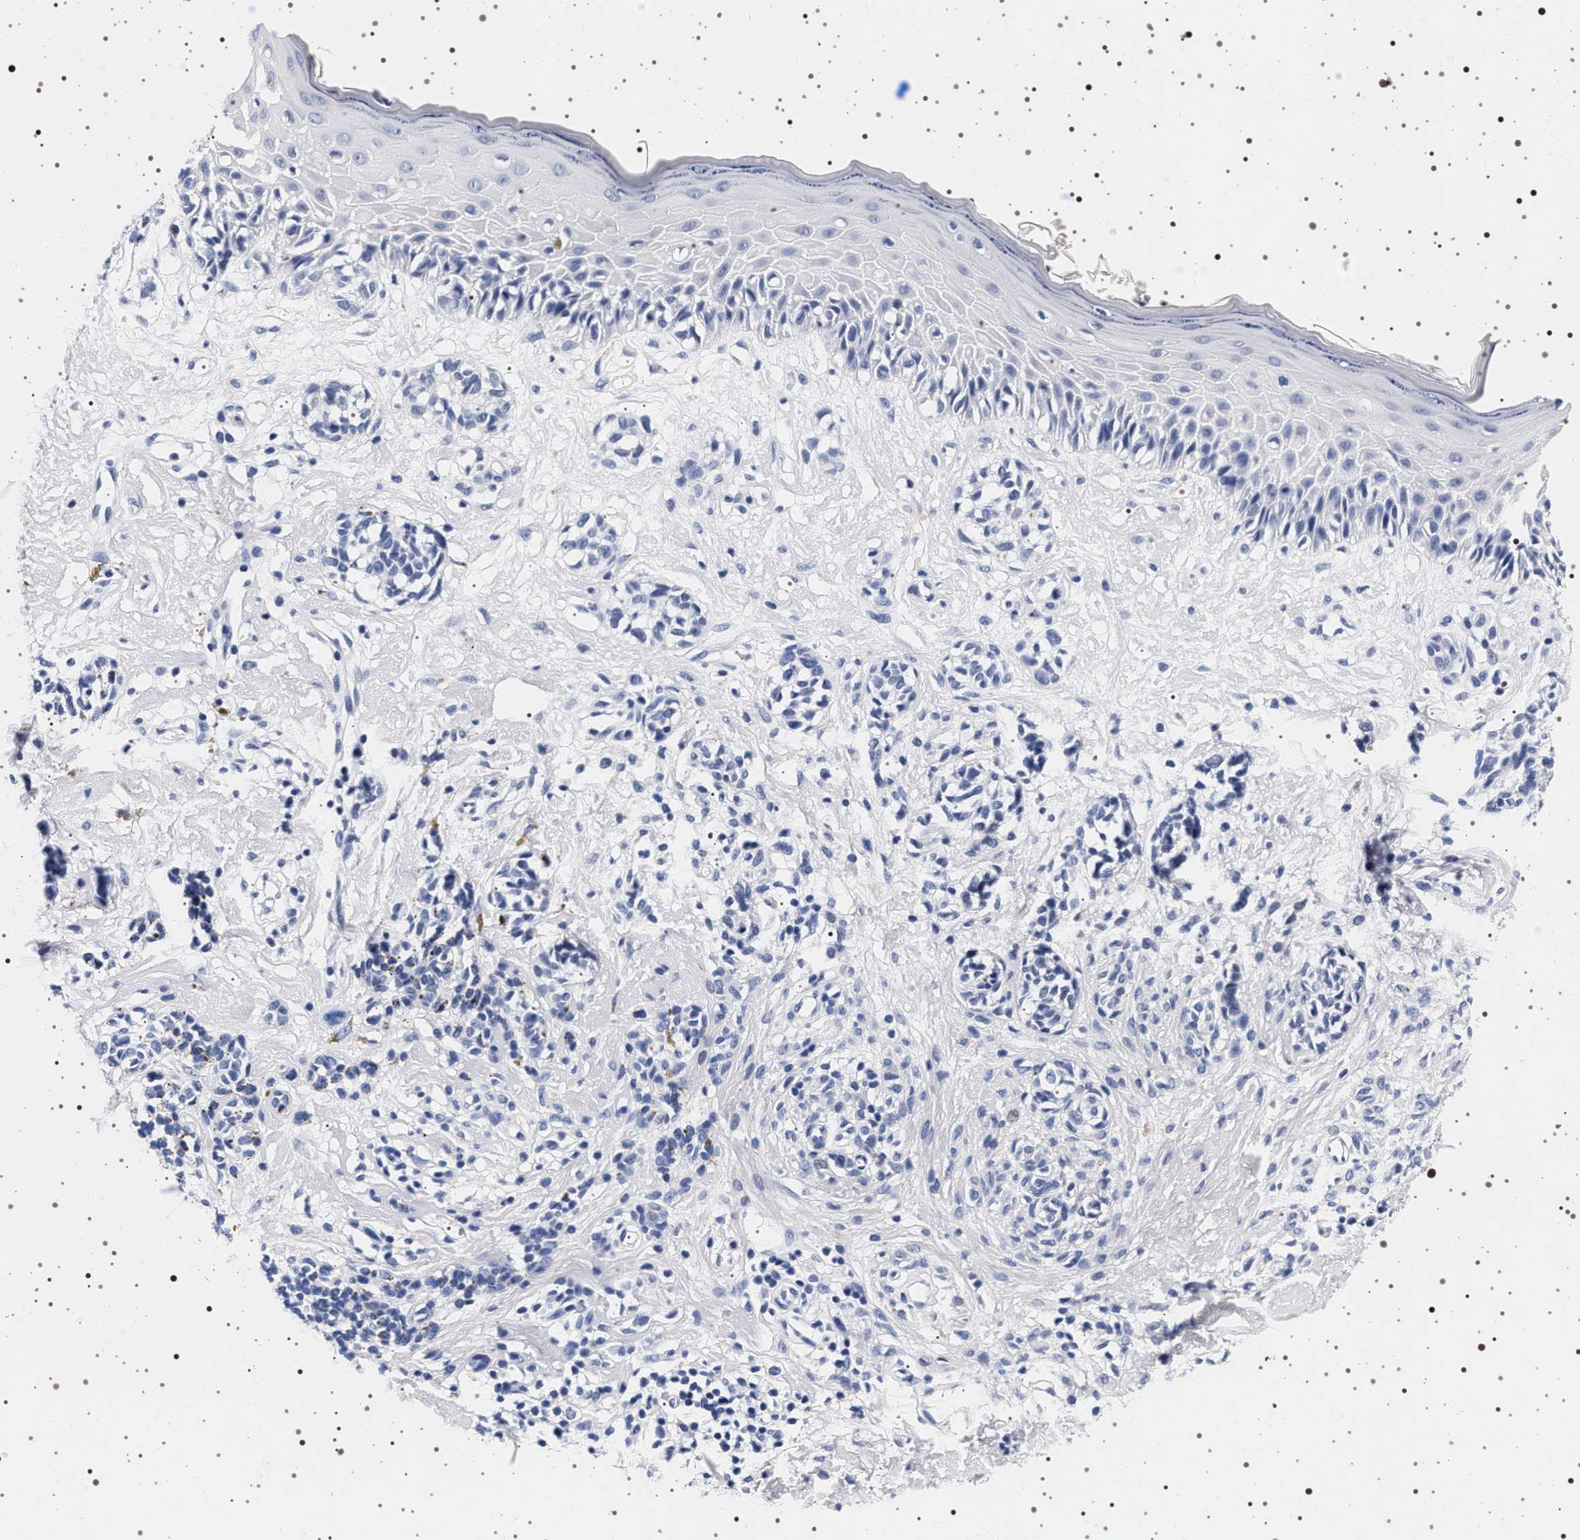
{"staining": {"intensity": "negative", "quantity": "none", "location": "none"}, "tissue": "melanoma", "cell_type": "Tumor cells", "image_type": "cancer", "snomed": [{"axis": "morphology", "description": "Malignant melanoma, NOS"}, {"axis": "topography", "description": "Skin"}], "caption": "An image of human malignant melanoma is negative for staining in tumor cells. Brightfield microscopy of immunohistochemistry (IHC) stained with DAB (brown) and hematoxylin (blue), captured at high magnification.", "gene": "SYN1", "patient": {"sex": "male", "age": 64}}